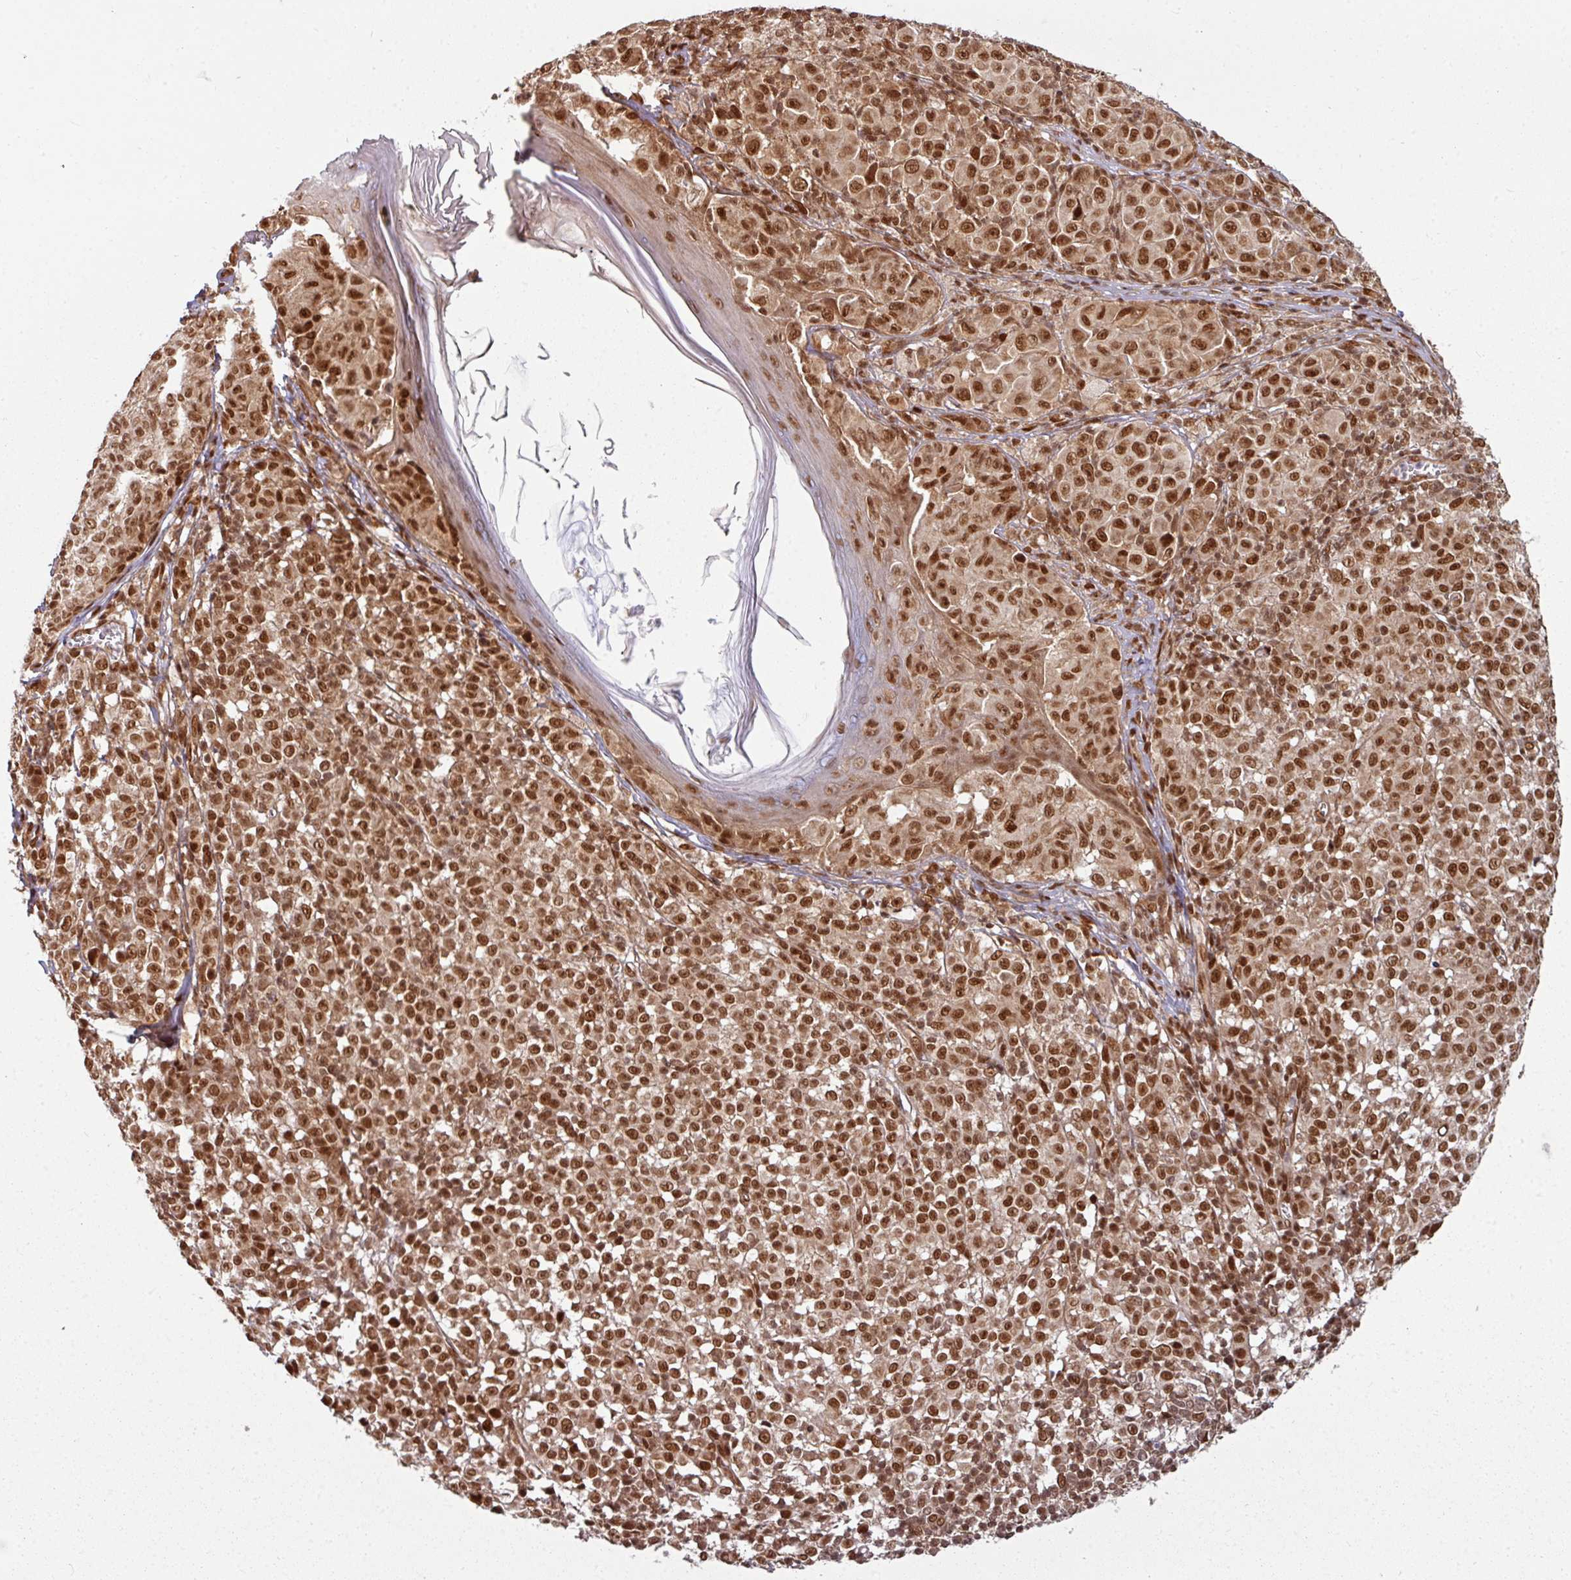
{"staining": {"intensity": "strong", "quantity": ">75%", "location": "nuclear"}, "tissue": "melanoma", "cell_type": "Tumor cells", "image_type": "cancer", "snomed": [{"axis": "morphology", "description": "Malignant melanoma, NOS"}, {"axis": "topography", "description": "Skin"}], "caption": "Melanoma stained with DAB immunohistochemistry displays high levels of strong nuclear positivity in approximately >75% of tumor cells. (brown staining indicates protein expression, while blue staining denotes nuclei).", "gene": "SIK3", "patient": {"sex": "female", "age": 43}}